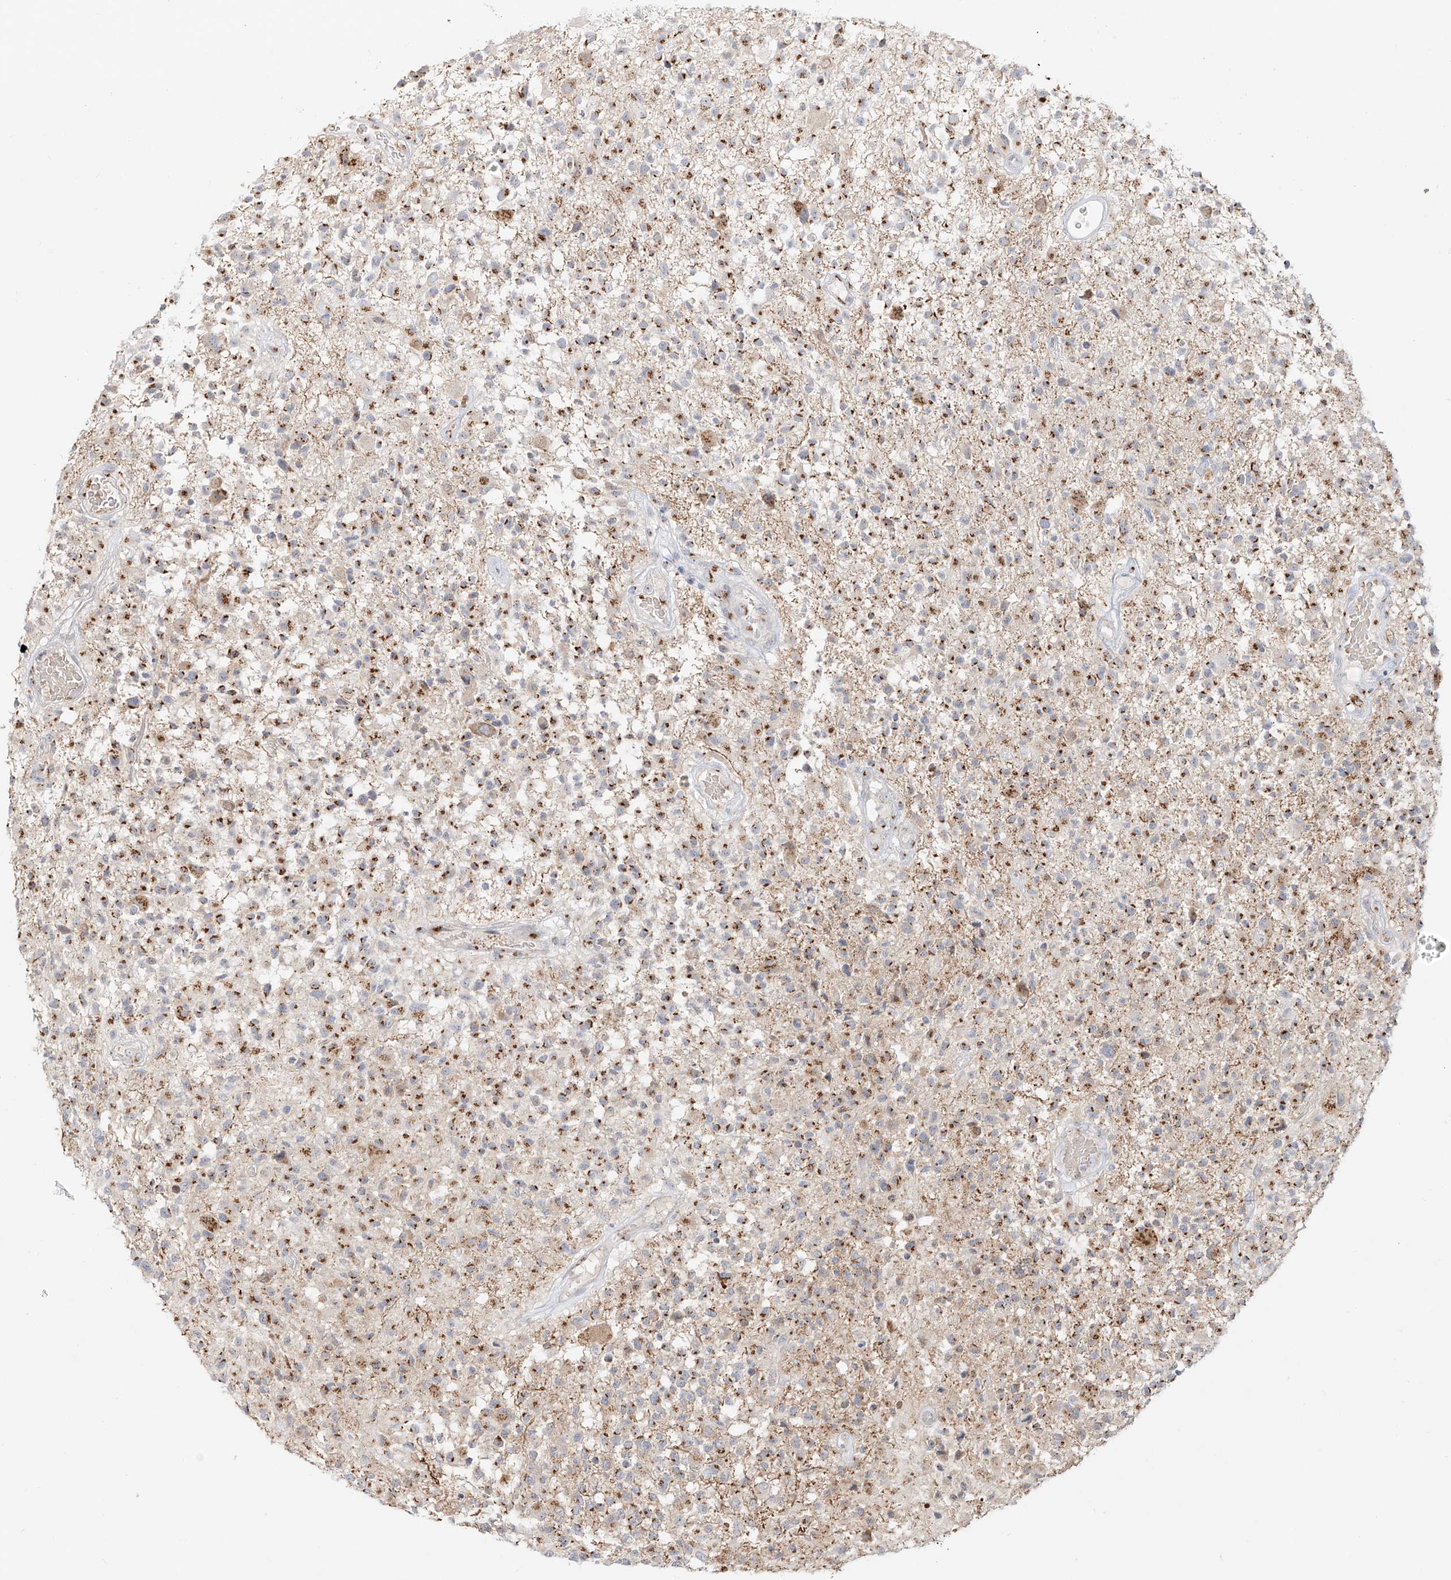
{"staining": {"intensity": "moderate", "quantity": ">75%", "location": "cytoplasmic/membranous"}, "tissue": "glioma", "cell_type": "Tumor cells", "image_type": "cancer", "snomed": [{"axis": "morphology", "description": "Glioma, malignant, High grade"}, {"axis": "morphology", "description": "Glioblastoma, NOS"}, {"axis": "topography", "description": "Brain"}], "caption": "Immunohistochemical staining of human glioblastoma displays medium levels of moderate cytoplasmic/membranous protein staining in about >75% of tumor cells.", "gene": "BSDC1", "patient": {"sex": "male", "age": 60}}